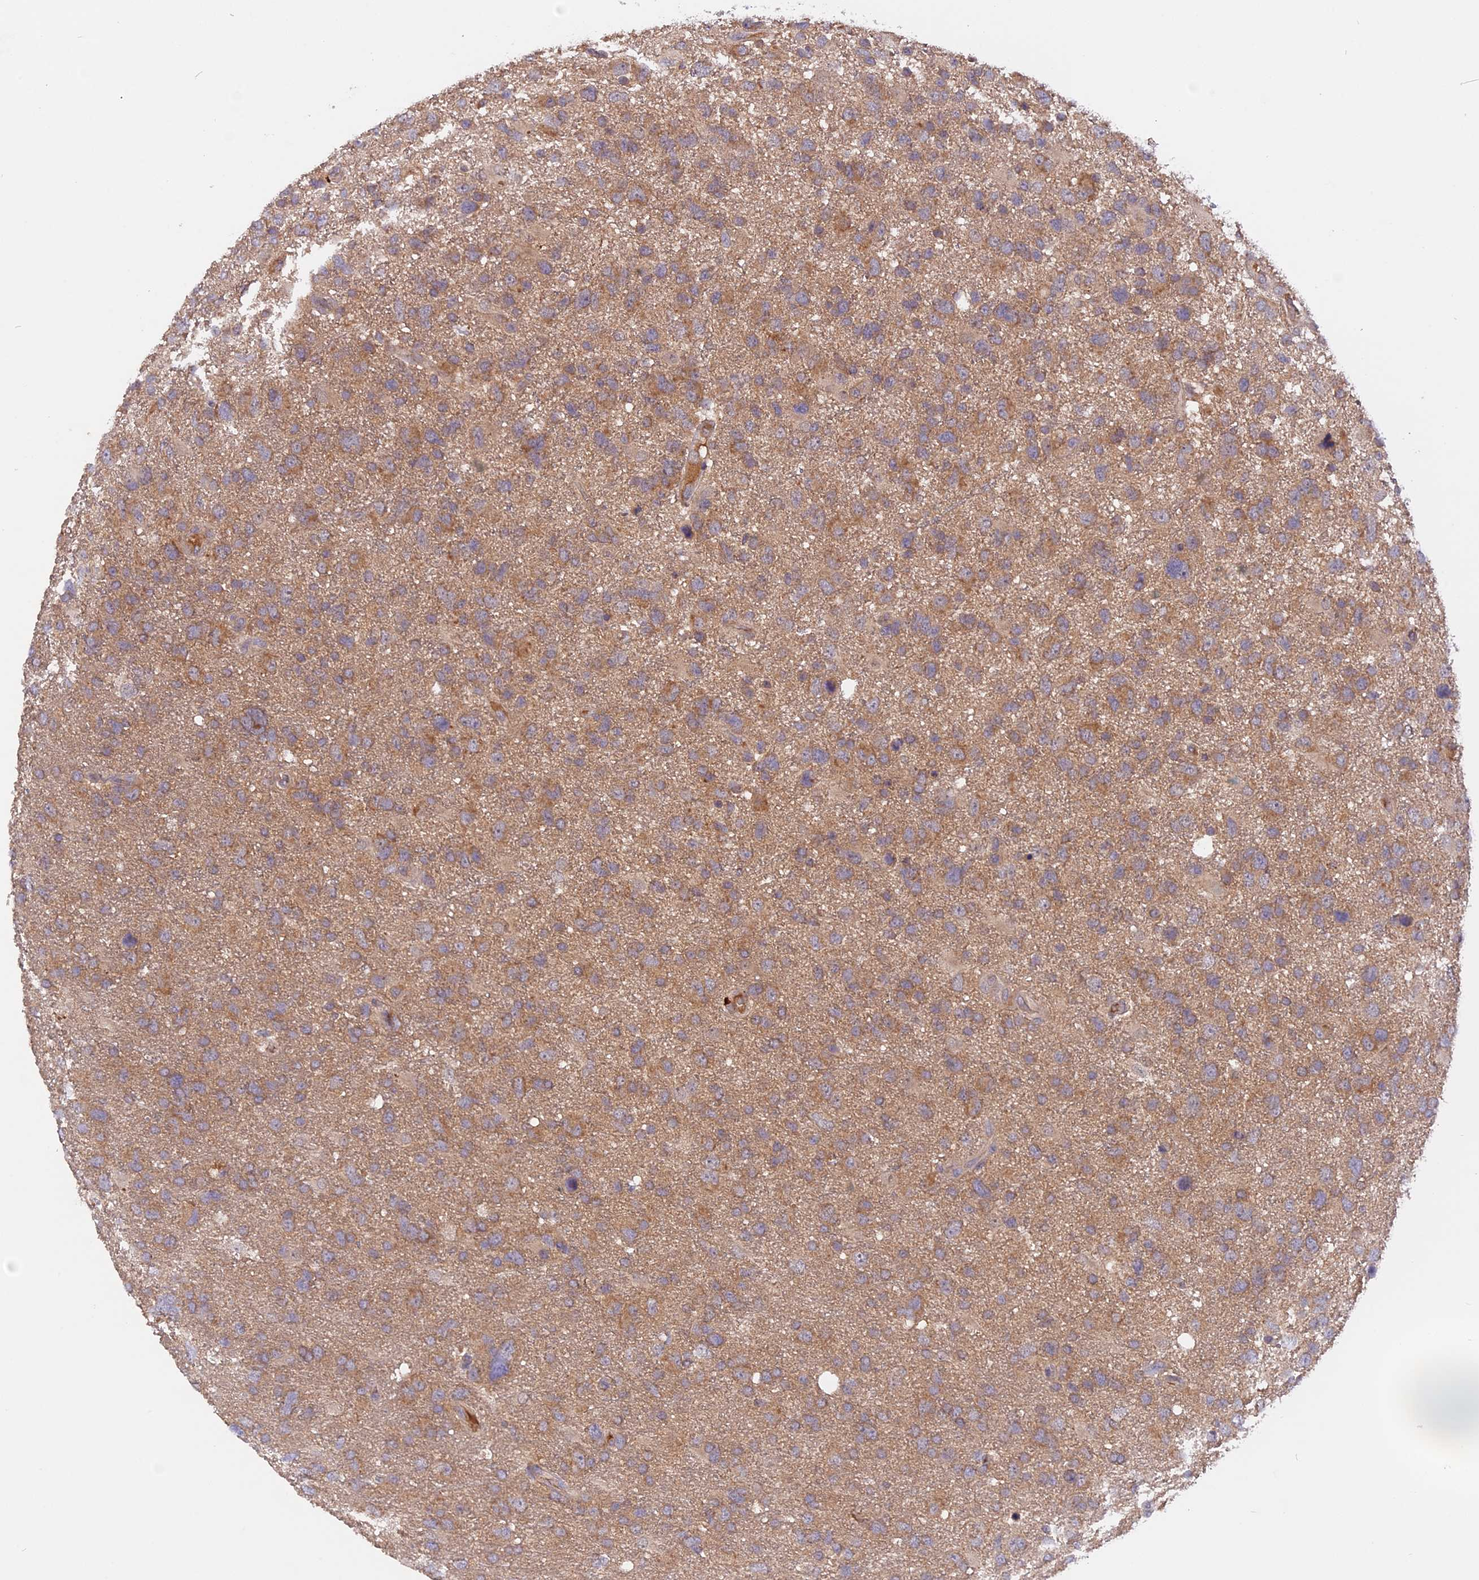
{"staining": {"intensity": "moderate", "quantity": ">75%", "location": "cytoplasmic/membranous"}, "tissue": "glioma", "cell_type": "Tumor cells", "image_type": "cancer", "snomed": [{"axis": "morphology", "description": "Glioma, malignant, High grade"}, {"axis": "topography", "description": "Brain"}], "caption": "Human glioma stained for a protein (brown) demonstrates moderate cytoplasmic/membranous positive expression in approximately >75% of tumor cells.", "gene": "MARK4", "patient": {"sex": "male", "age": 61}}